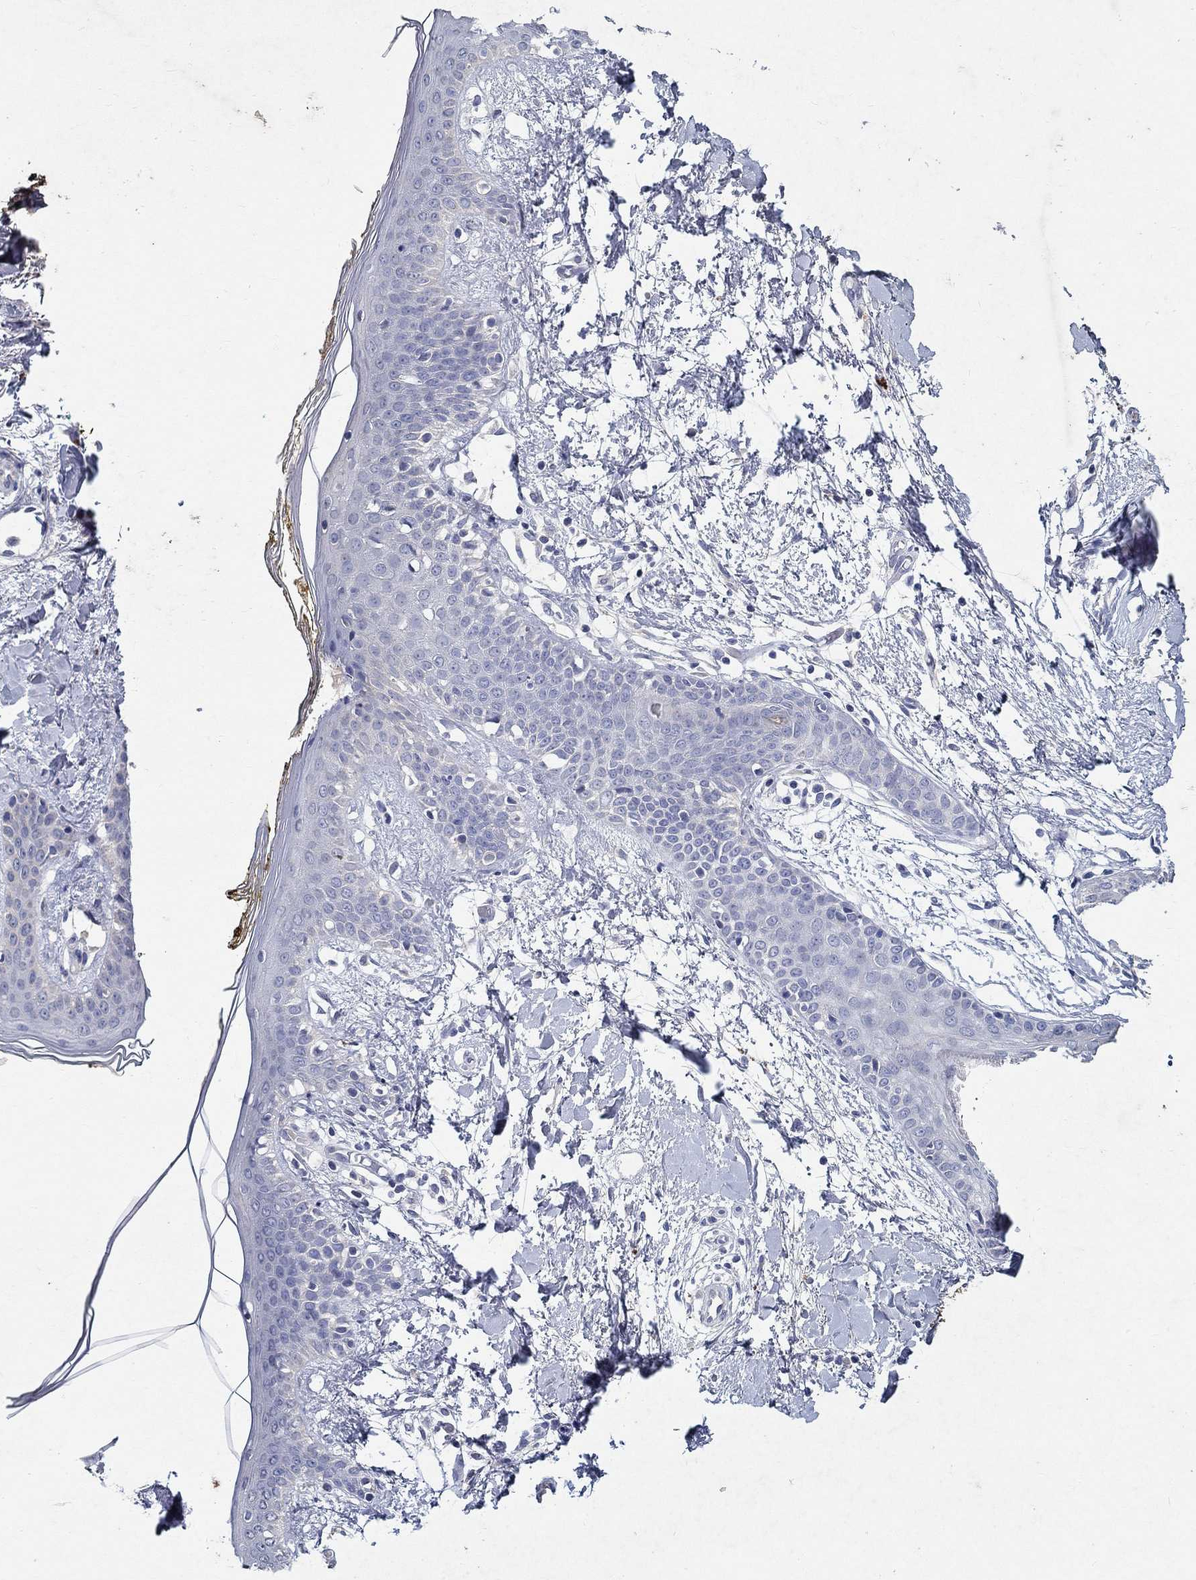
{"staining": {"intensity": "negative", "quantity": "none", "location": "none"}, "tissue": "skin", "cell_type": "Fibroblasts", "image_type": "normal", "snomed": [{"axis": "morphology", "description": "Normal tissue, NOS"}, {"axis": "topography", "description": "Skin"}], "caption": "This photomicrograph is of normal skin stained with immunohistochemistry (IHC) to label a protein in brown with the nuclei are counter-stained blue. There is no staining in fibroblasts. The staining is performed using DAB (3,3'-diaminobenzidine) brown chromogen with nuclei counter-stained in using hematoxylin.", "gene": "PROZ", "patient": {"sex": "female", "age": 34}}